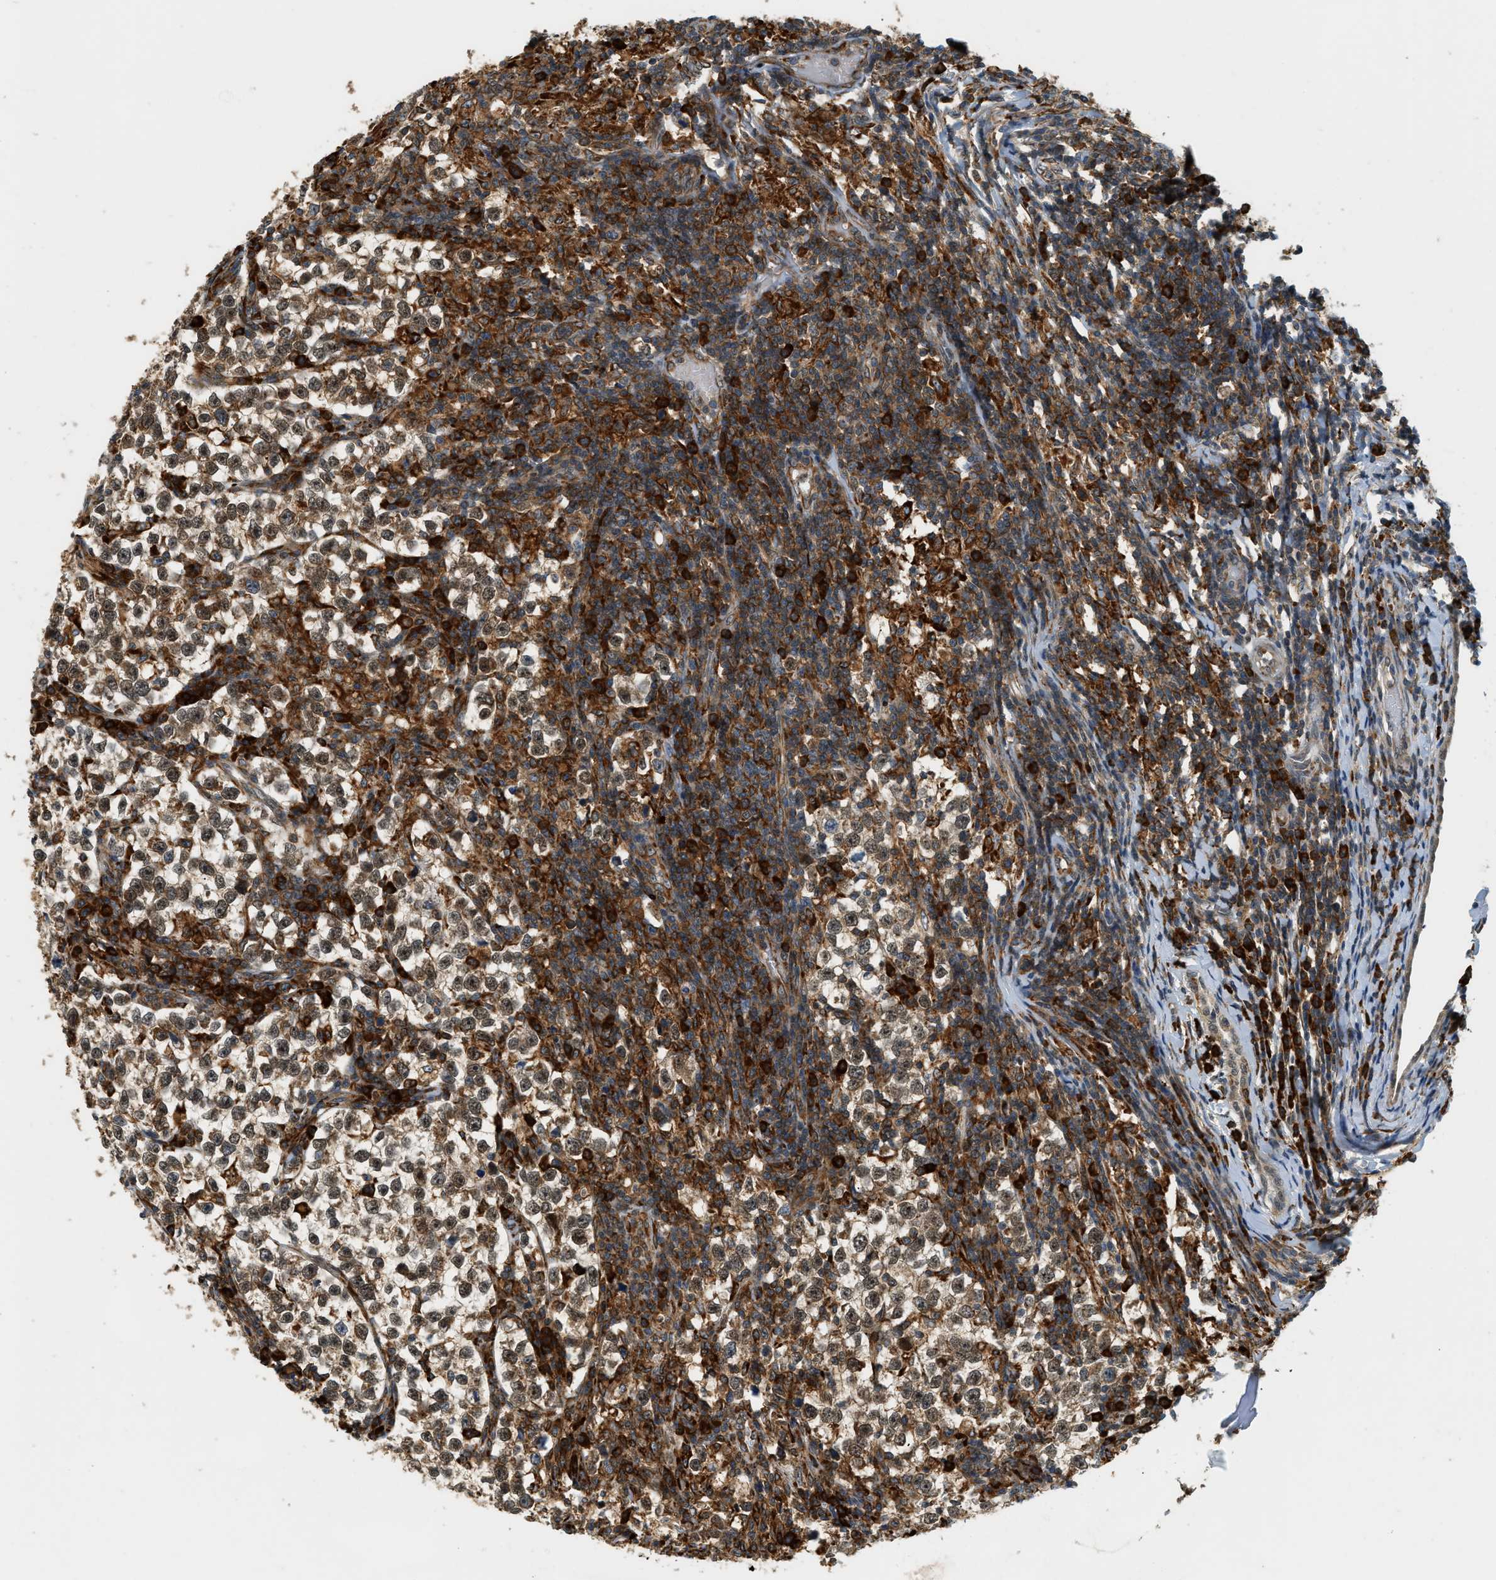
{"staining": {"intensity": "moderate", "quantity": ">75%", "location": "cytoplasmic/membranous,nuclear"}, "tissue": "testis cancer", "cell_type": "Tumor cells", "image_type": "cancer", "snomed": [{"axis": "morphology", "description": "Normal tissue, NOS"}, {"axis": "morphology", "description": "Seminoma, NOS"}, {"axis": "topography", "description": "Testis"}], "caption": "Protein expression analysis of human testis cancer (seminoma) reveals moderate cytoplasmic/membranous and nuclear expression in about >75% of tumor cells.", "gene": "SEMA4D", "patient": {"sex": "male", "age": 43}}